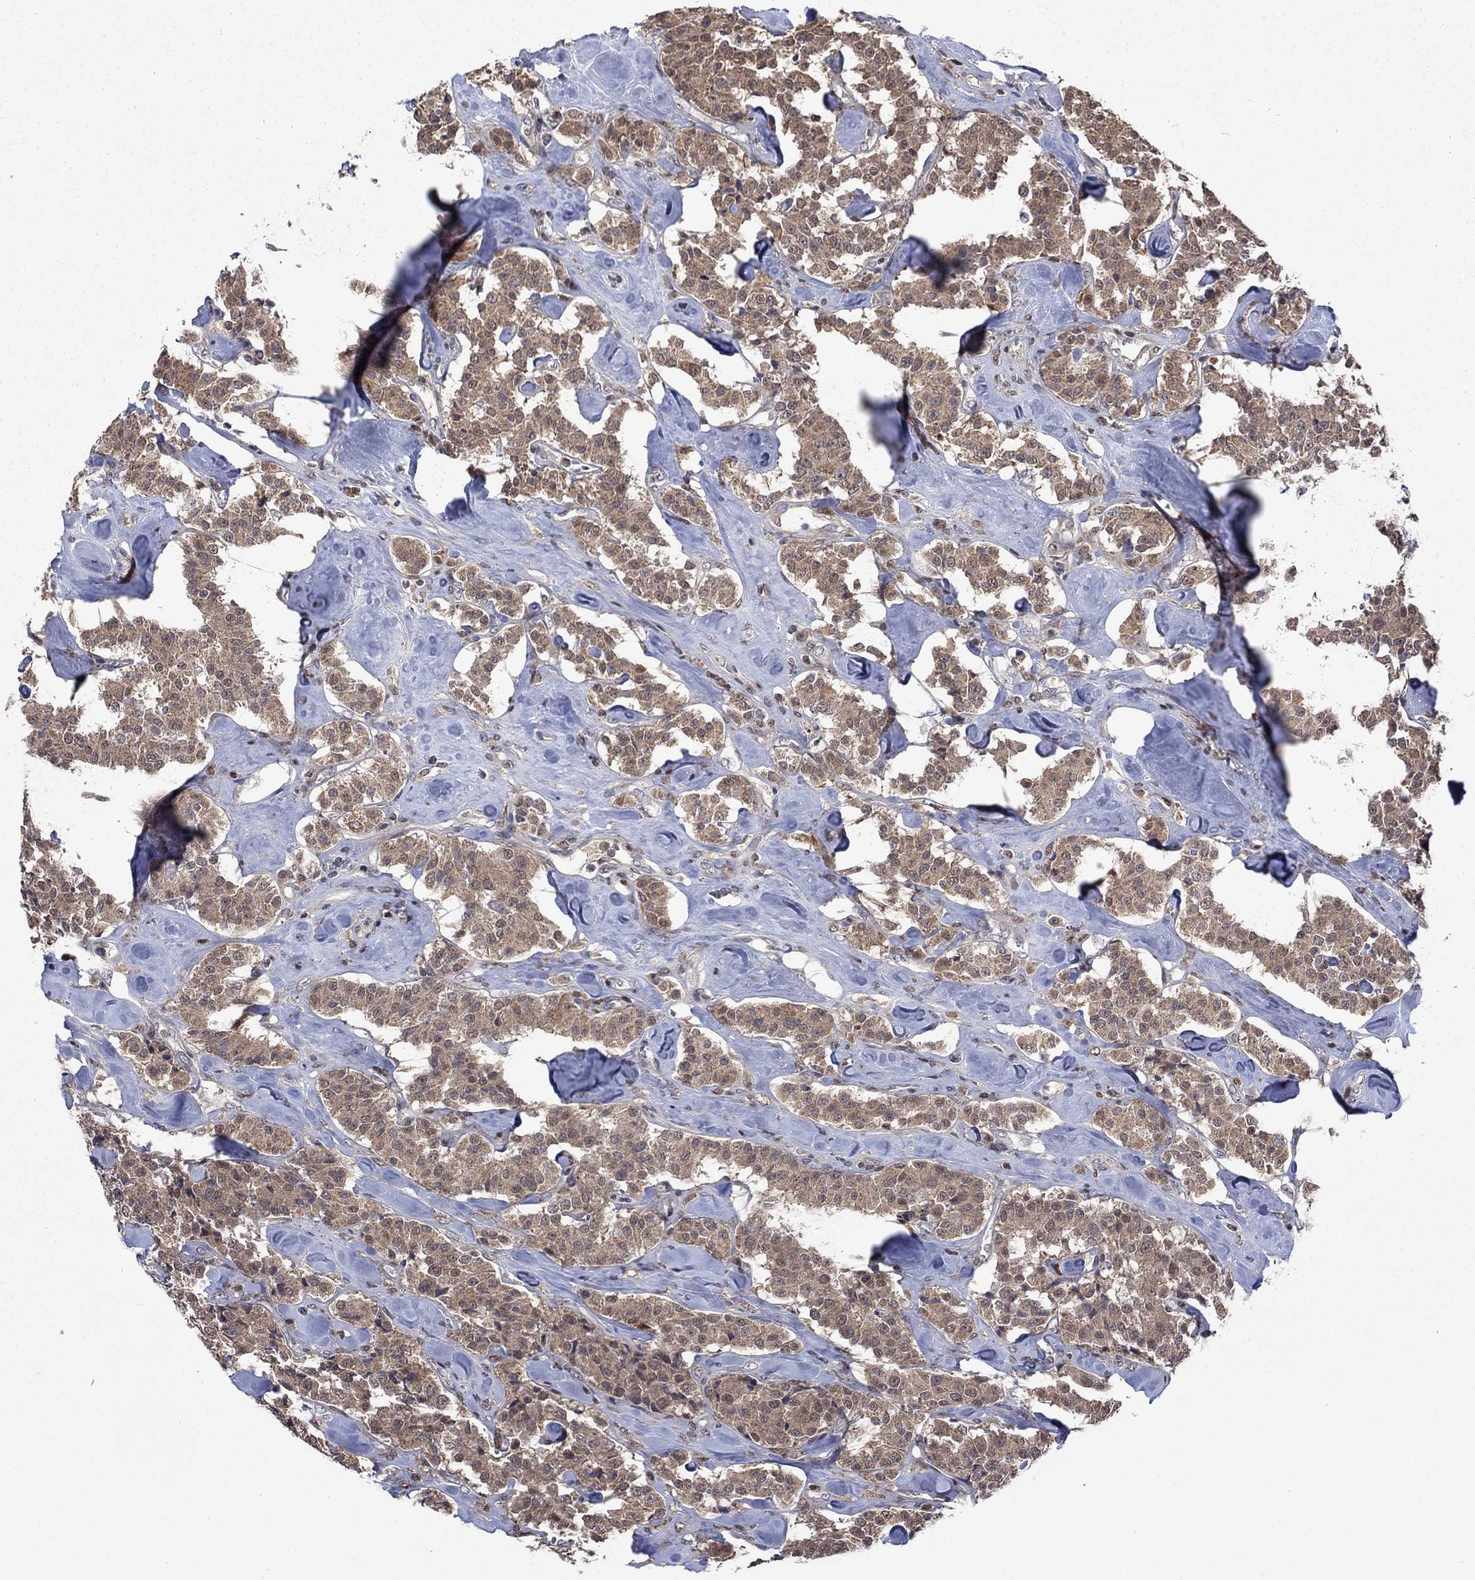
{"staining": {"intensity": "weak", "quantity": ">75%", "location": "cytoplasmic/membranous"}, "tissue": "carcinoid", "cell_type": "Tumor cells", "image_type": "cancer", "snomed": [{"axis": "morphology", "description": "Carcinoid, malignant, NOS"}, {"axis": "topography", "description": "Pancreas"}], "caption": "Immunohistochemical staining of carcinoid reveals low levels of weak cytoplasmic/membranous expression in about >75% of tumor cells.", "gene": "IAH1", "patient": {"sex": "male", "age": 41}}